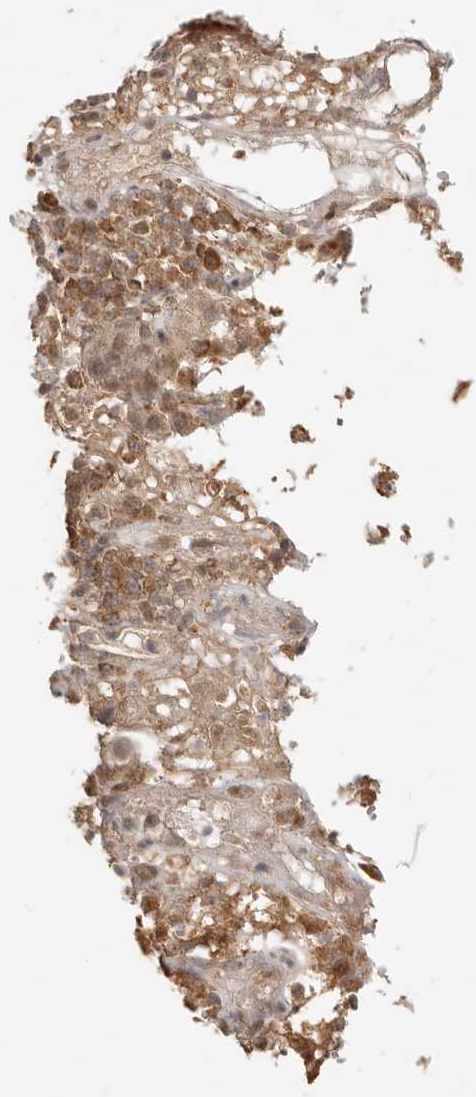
{"staining": {"intensity": "moderate", "quantity": ">75%", "location": "cytoplasmic/membranous"}, "tissue": "cervical cancer", "cell_type": "Tumor cells", "image_type": "cancer", "snomed": [{"axis": "morphology", "description": "Squamous cell carcinoma, NOS"}, {"axis": "topography", "description": "Cervix"}], "caption": "Protein staining of cervical cancer (squamous cell carcinoma) tissue demonstrates moderate cytoplasmic/membranous expression in about >75% of tumor cells.", "gene": "SEC14L1", "patient": {"sex": "female", "age": 46}}